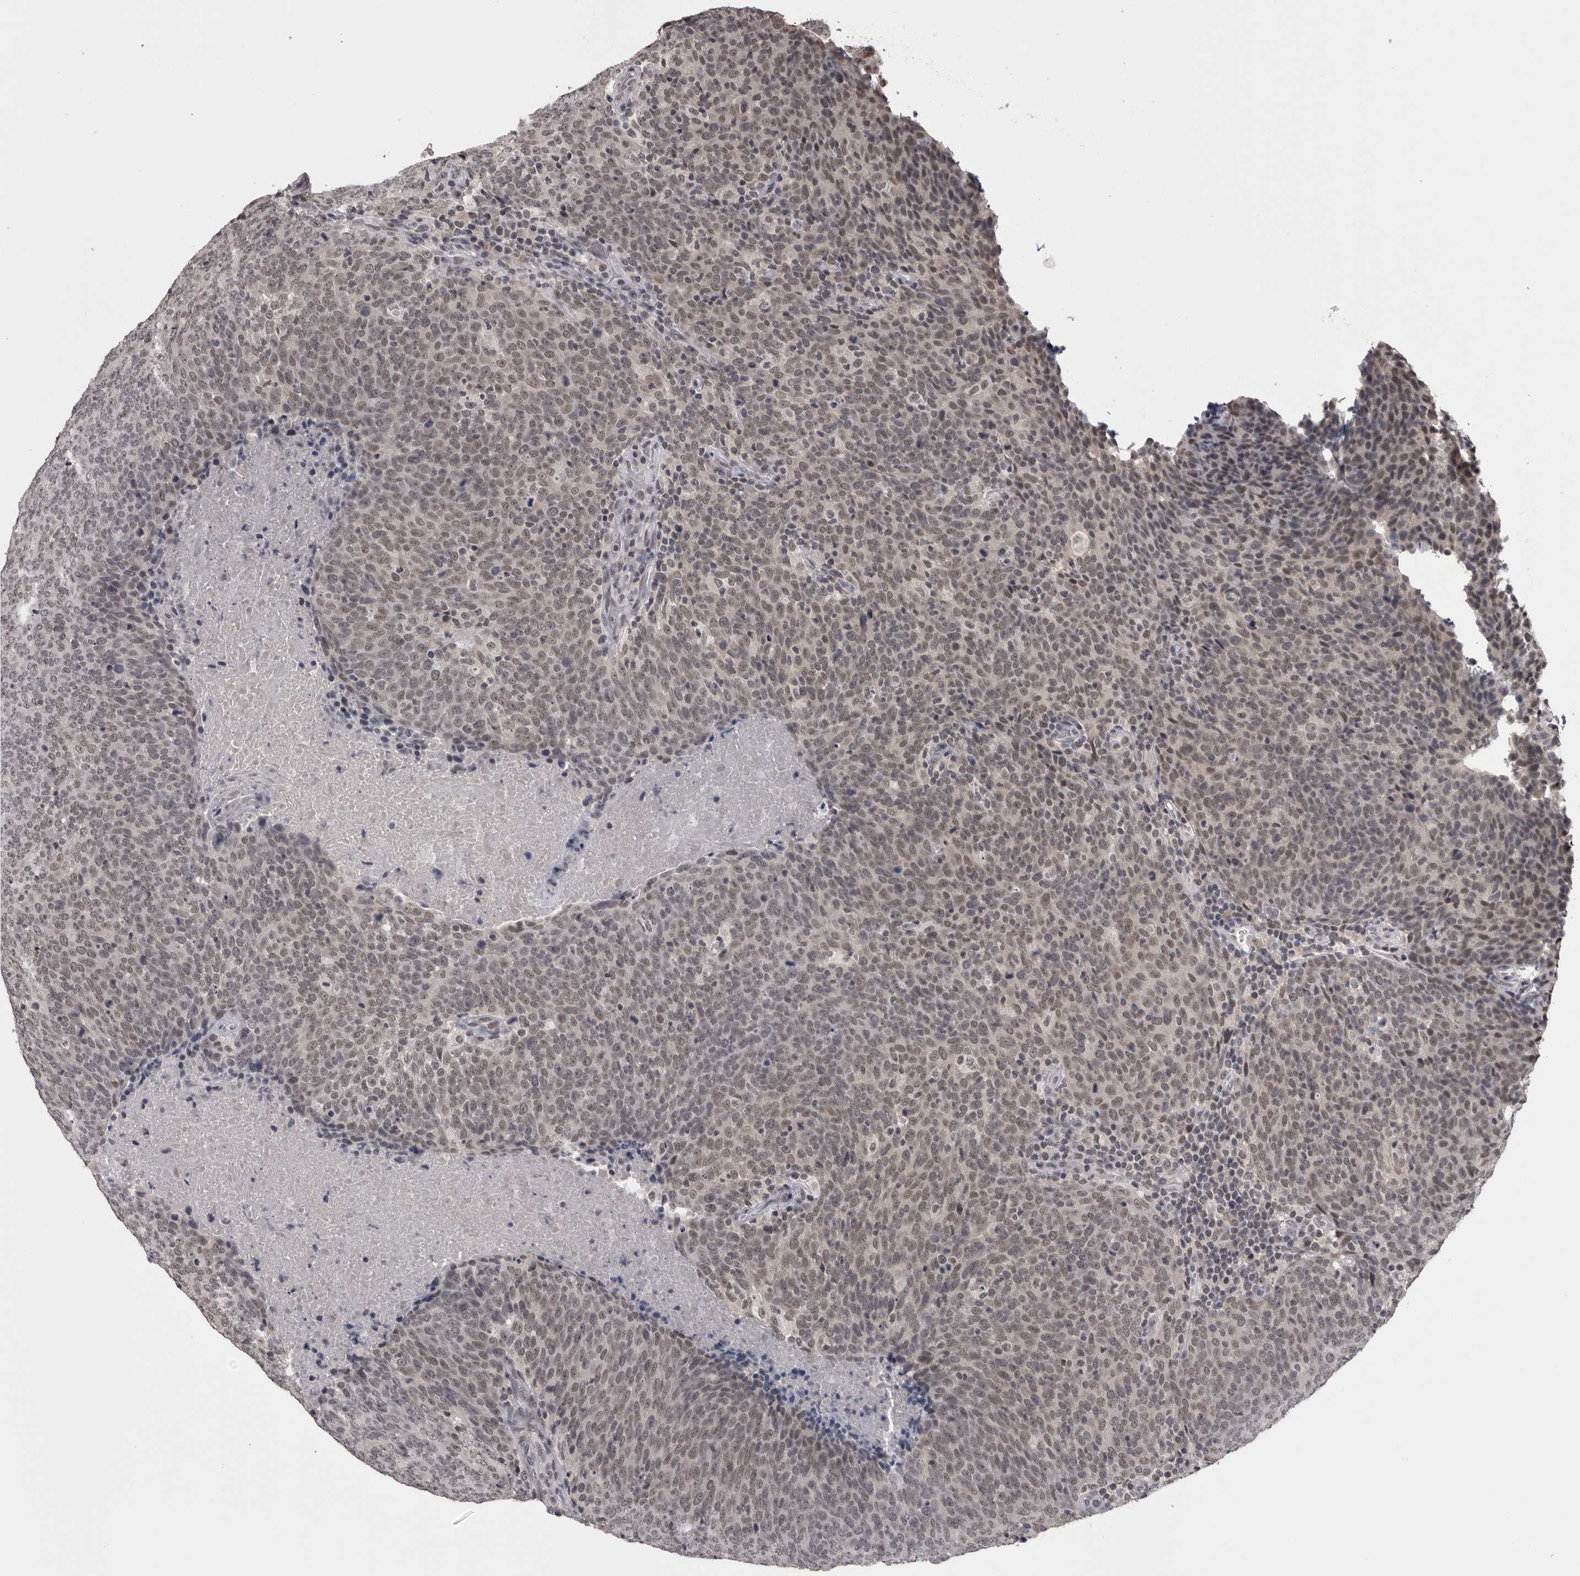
{"staining": {"intensity": "weak", "quantity": ">75%", "location": "nuclear"}, "tissue": "head and neck cancer", "cell_type": "Tumor cells", "image_type": "cancer", "snomed": [{"axis": "morphology", "description": "Squamous cell carcinoma, NOS"}, {"axis": "morphology", "description": "Squamous cell carcinoma, metastatic, NOS"}, {"axis": "topography", "description": "Lymph node"}, {"axis": "topography", "description": "Head-Neck"}], "caption": "Tumor cells demonstrate low levels of weak nuclear positivity in about >75% of cells in human head and neck cancer (squamous cell carcinoma).", "gene": "DLG2", "patient": {"sex": "male", "age": 62}}